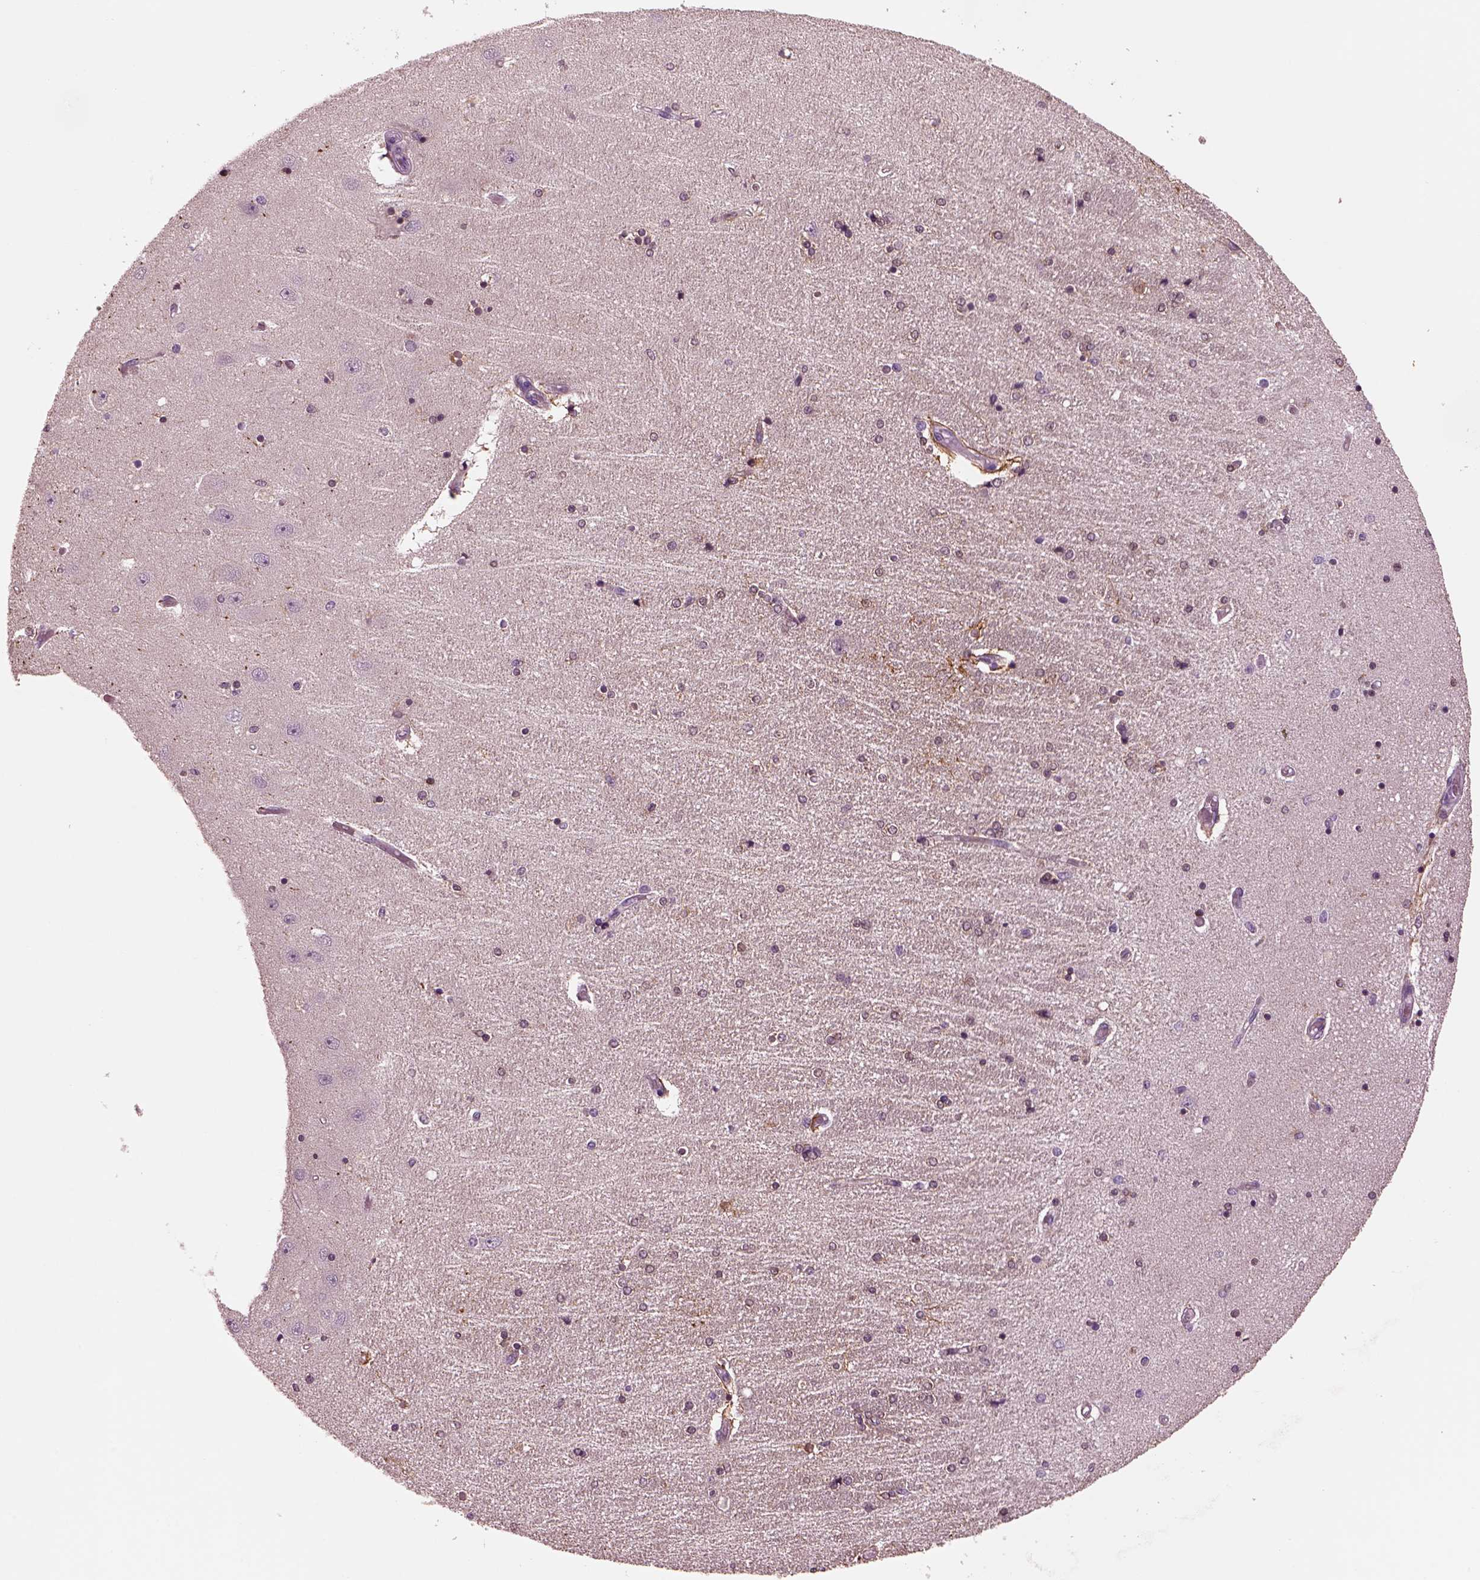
{"staining": {"intensity": "strong", "quantity": "<25%", "location": "cytoplasmic/membranous"}, "tissue": "hippocampus", "cell_type": "Glial cells", "image_type": "normal", "snomed": [{"axis": "morphology", "description": "Normal tissue, NOS"}, {"axis": "topography", "description": "Hippocampus"}], "caption": "The micrograph shows staining of unremarkable hippocampus, revealing strong cytoplasmic/membranous protein expression (brown color) within glial cells.", "gene": "SHTN1", "patient": {"sex": "female", "age": 54}}